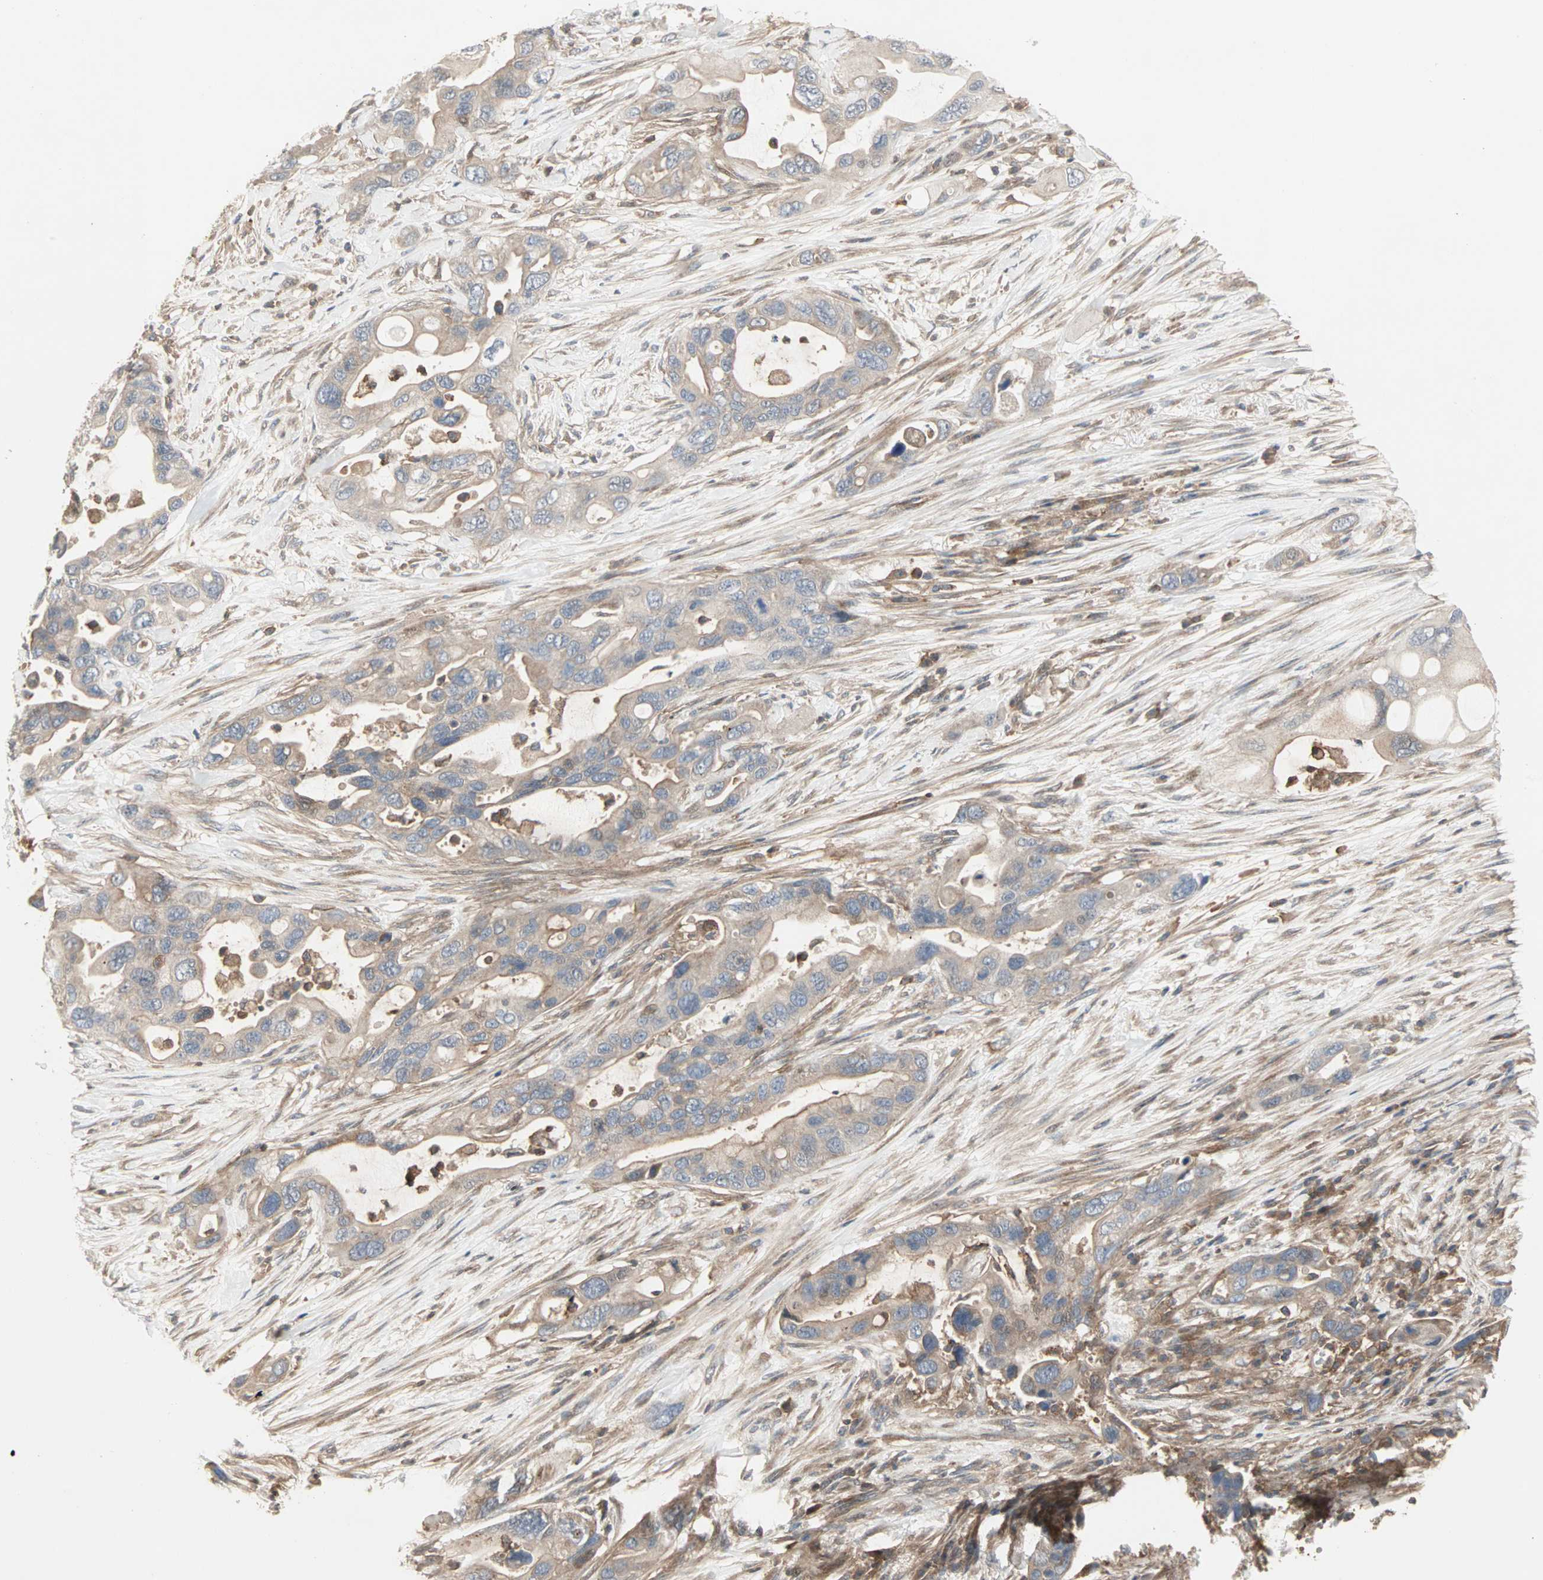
{"staining": {"intensity": "weak", "quantity": ">75%", "location": "cytoplasmic/membranous"}, "tissue": "pancreatic cancer", "cell_type": "Tumor cells", "image_type": "cancer", "snomed": [{"axis": "morphology", "description": "Adenocarcinoma, NOS"}, {"axis": "topography", "description": "Pancreas"}], "caption": "Adenocarcinoma (pancreatic) stained with a protein marker demonstrates weak staining in tumor cells.", "gene": "GNAI2", "patient": {"sex": "female", "age": 71}}